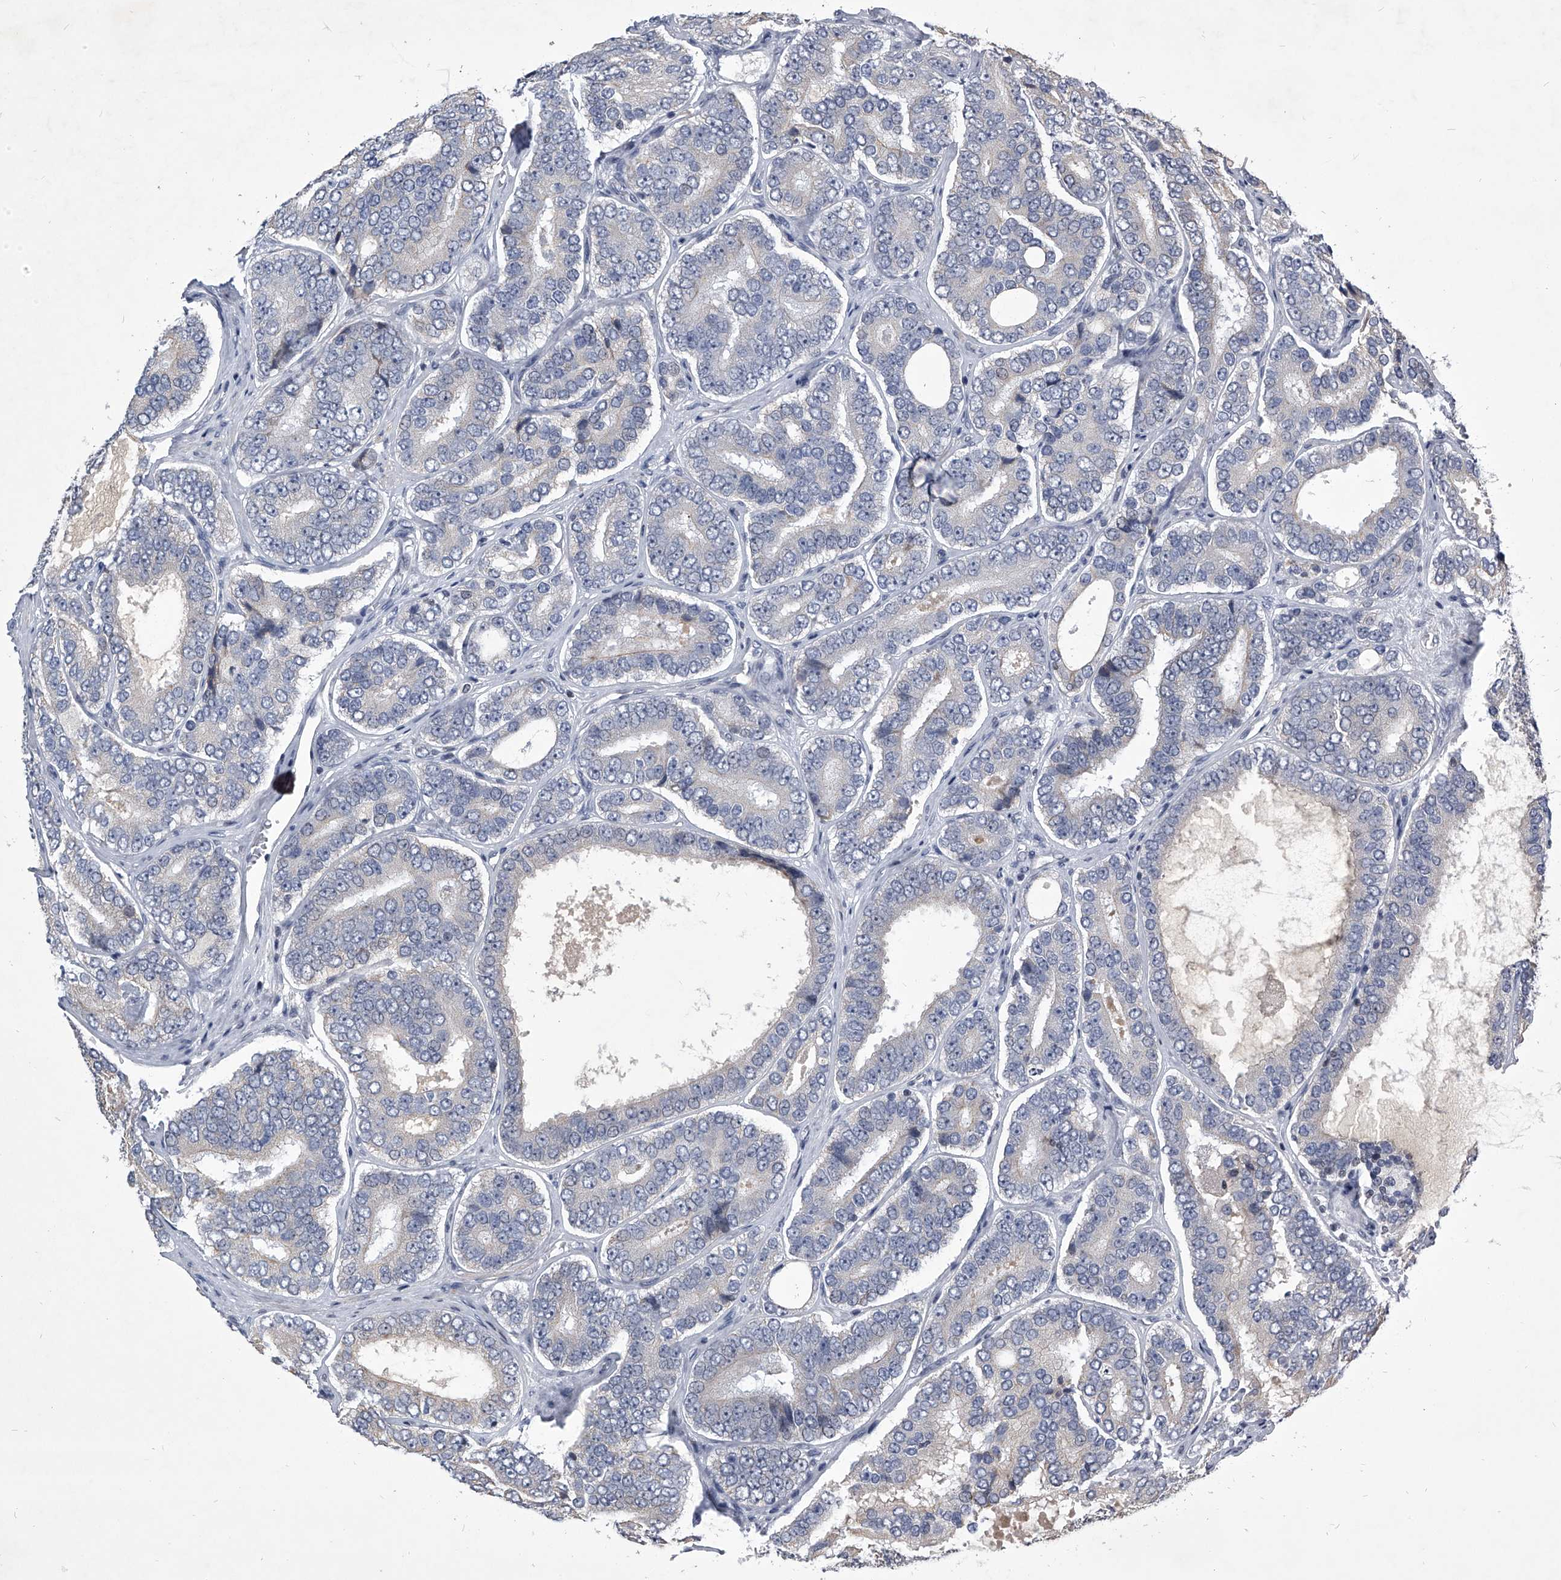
{"staining": {"intensity": "negative", "quantity": "none", "location": "none"}, "tissue": "prostate cancer", "cell_type": "Tumor cells", "image_type": "cancer", "snomed": [{"axis": "morphology", "description": "Adenocarcinoma, High grade"}, {"axis": "topography", "description": "Prostate"}], "caption": "DAB (3,3'-diaminobenzidine) immunohistochemical staining of prostate cancer demonstrates no significant staining in tumor cells.", "gene": "ZNF76", "patient": {"sex": "male", "age": 56}}